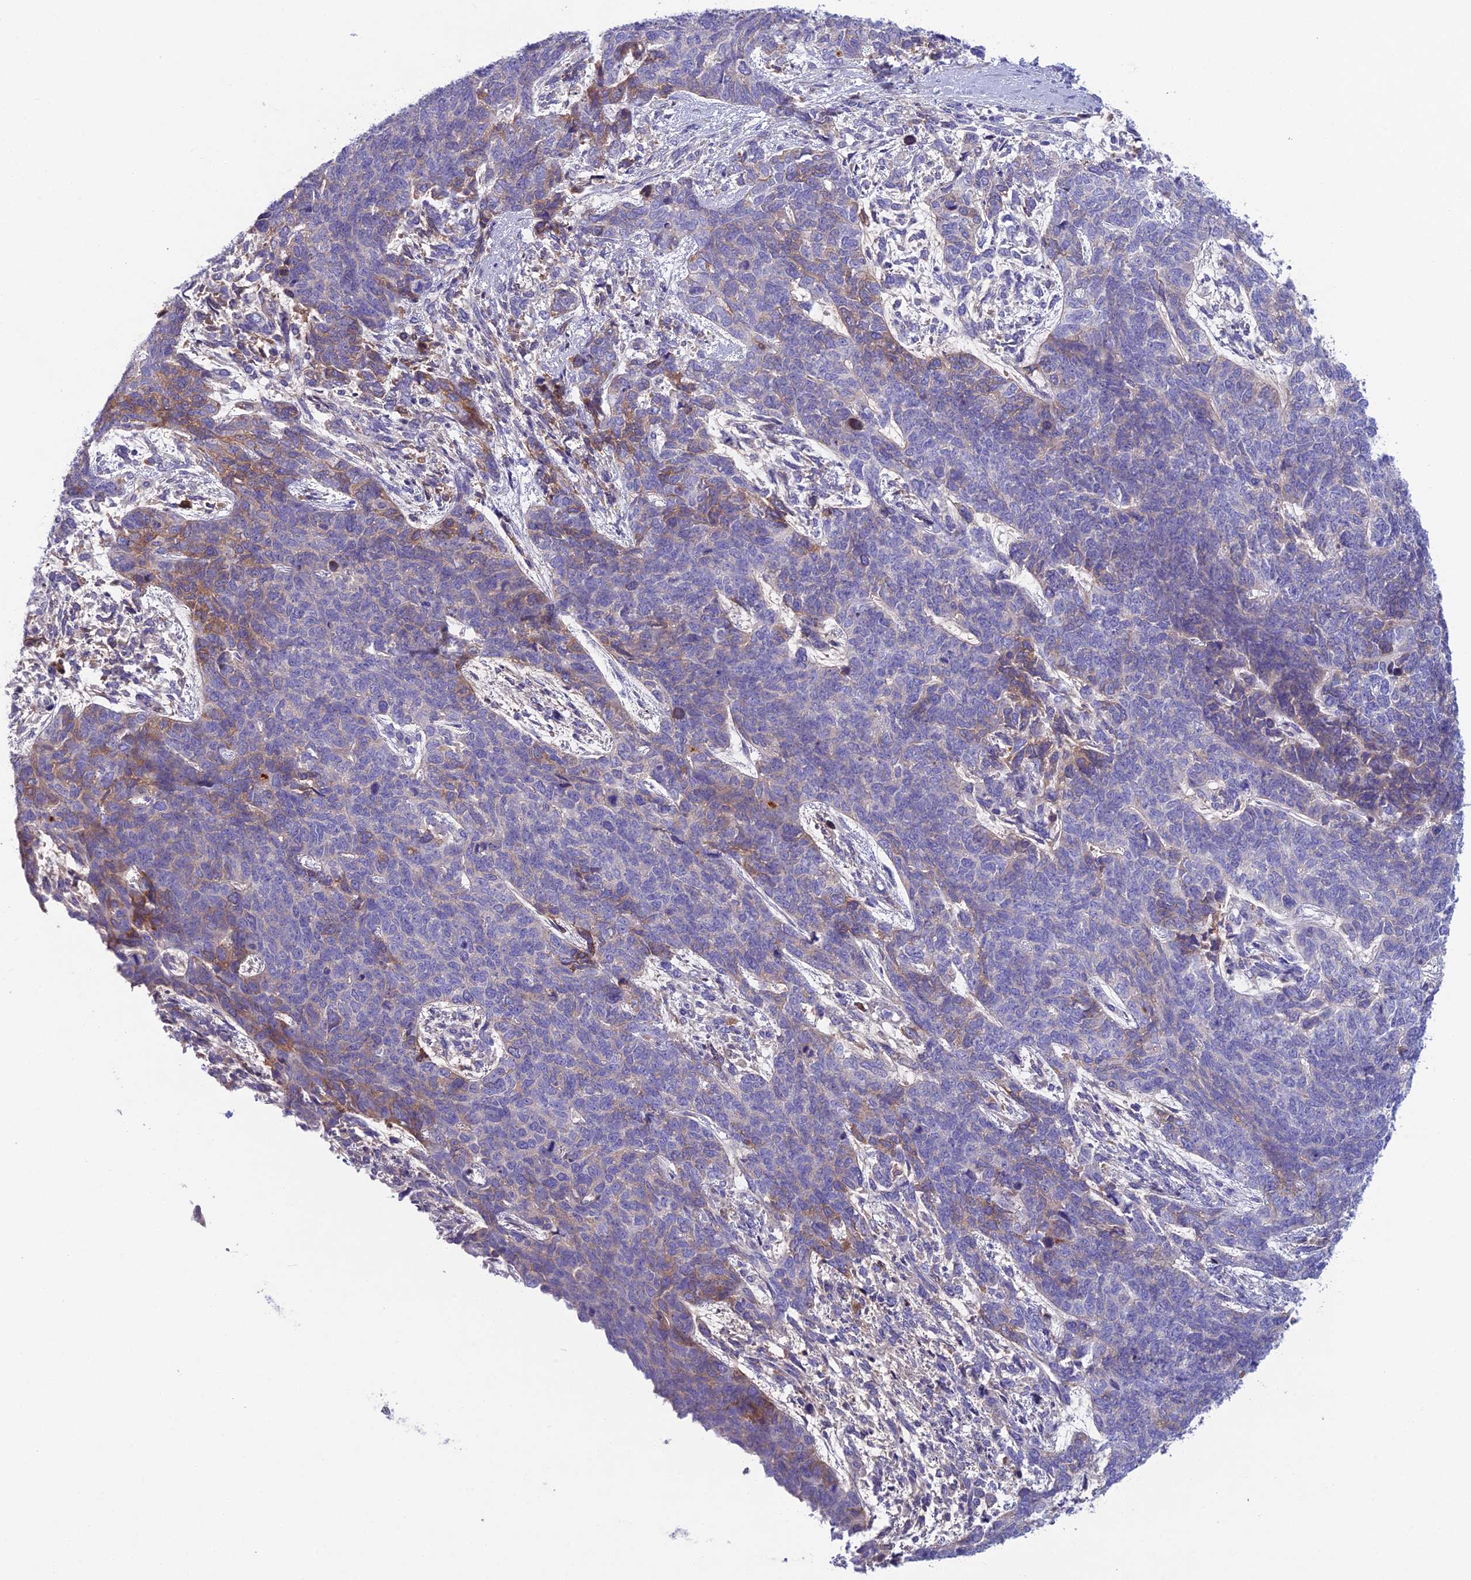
{"staining": {"intensity": "weak", "quantity": "<25%", "location": "cytoplasmic/membranous"}, "tissue": "cervical cancer", "cell_type": "Tumor cells", "image_type": "cancer", "snomed": [{"axis": "morphology", "description": "Squamous cell carcinoma, NOS"}, {"axis": "topography", "description": "Cervix"}], "caption": "Cervical cancer was stained to show a protein in brown. There is no significant staining in tumor cells. (Stains: DAB (3,3'-diaminobenzidine) immunohistochemistry with hematoxylin counter stain, Microscopy: brightfield microscopy at high magnification).", "gene": "SNAP91", "patient": {"sex": "female", "age": 63}}